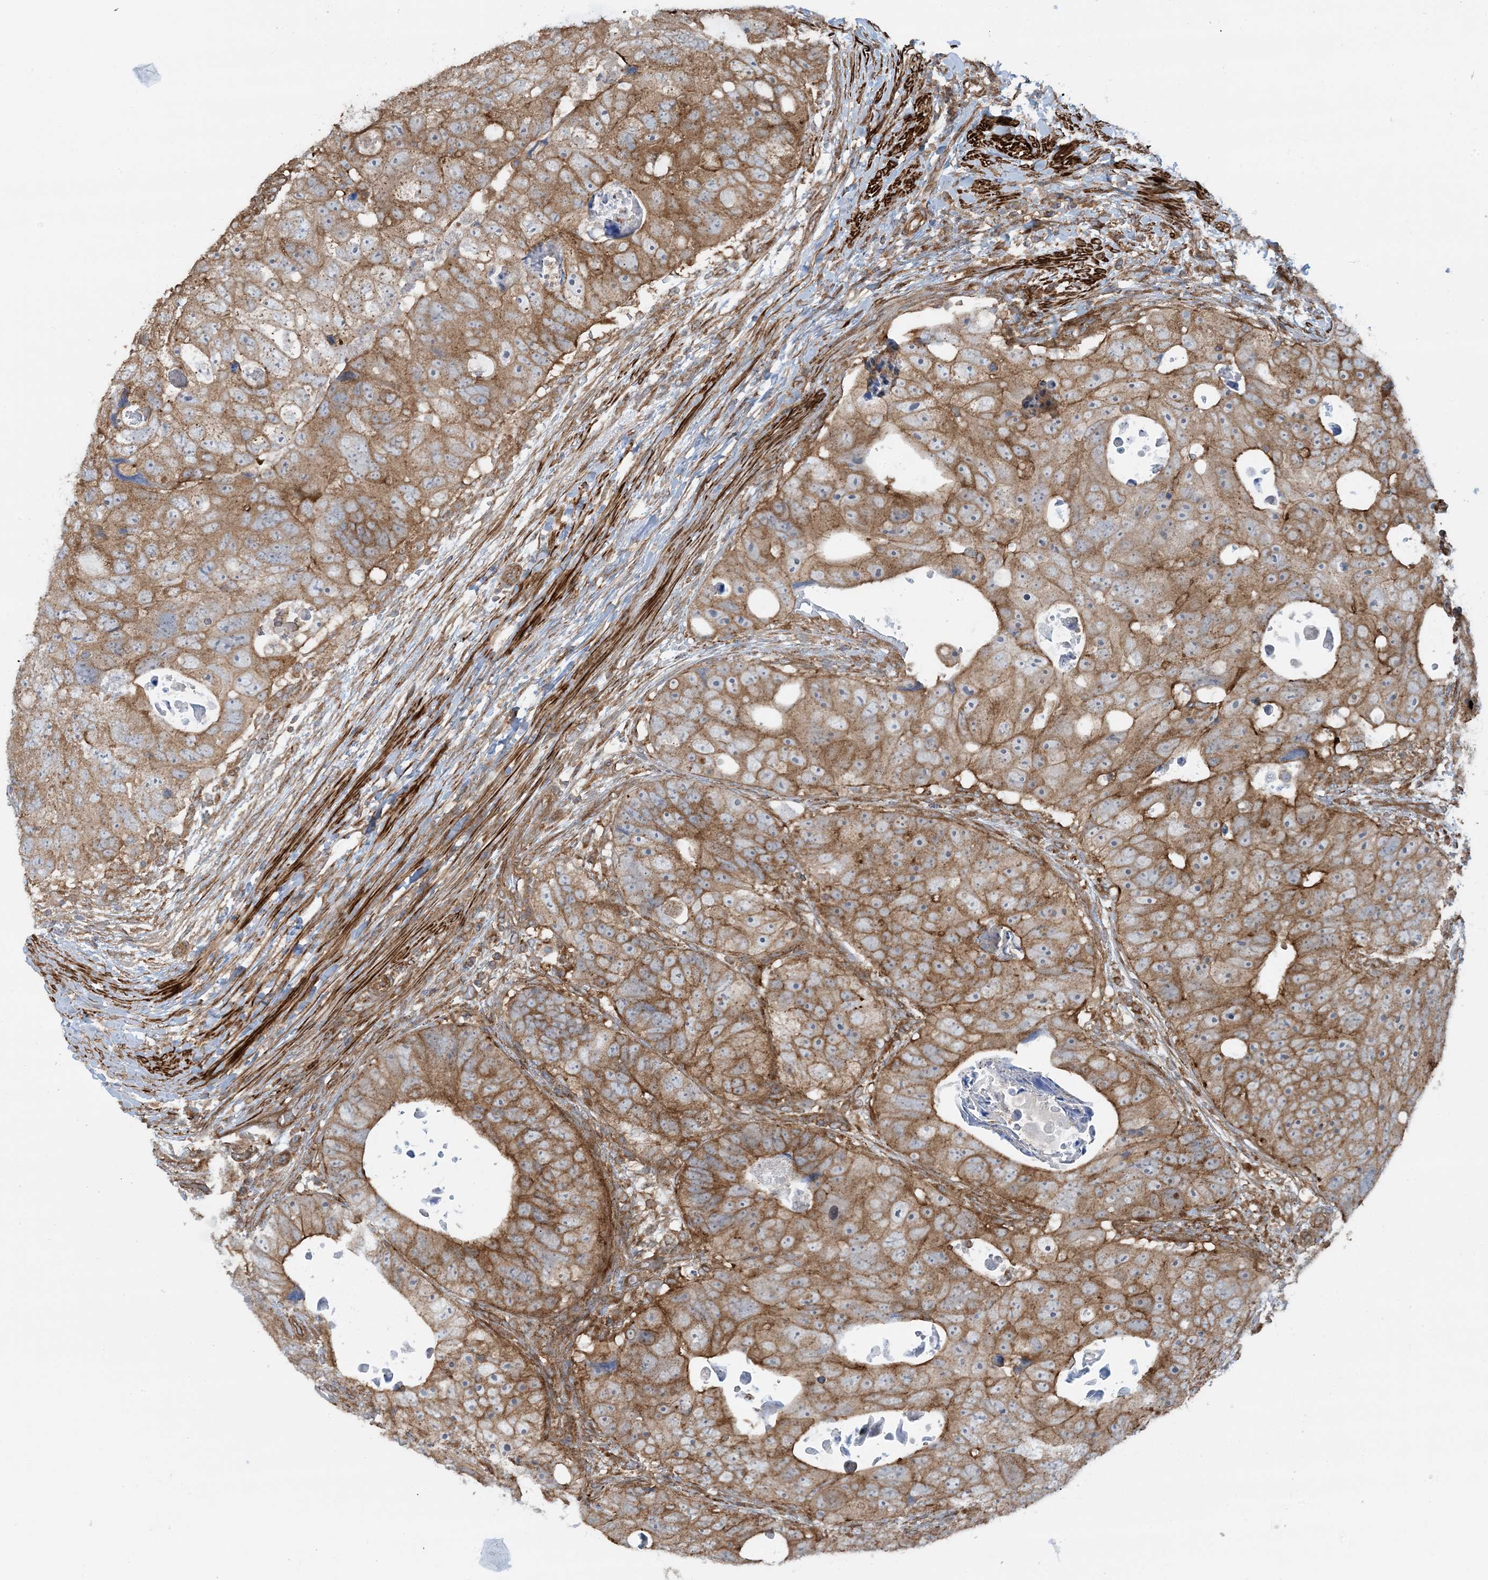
{"staining": {"intensity": "moderate", "quantity": ">75%", "location": "cytoplasmic/membranous"}, "tissue": "colorectal cancer", "cell_type": "Tumor cells", "image_type": "cancer", "snomed": [{"axis": "morphology", "description": "Adenocarcinoma, NOS"}, {"axis": "topography", "description": "Rectum"}], "caption": "The immunohistochemical stain shows moderate cytoplasmic/membranous positivity in tumor cells of colorectal cancer (adenocarcinoma) tissue. (Stains: DAB in brown, nuclei in blue, Microscopy: brightfield microscopy at high magnification).", "gene": "STAM2", "patient": {"sex": "male", "age": 59}}